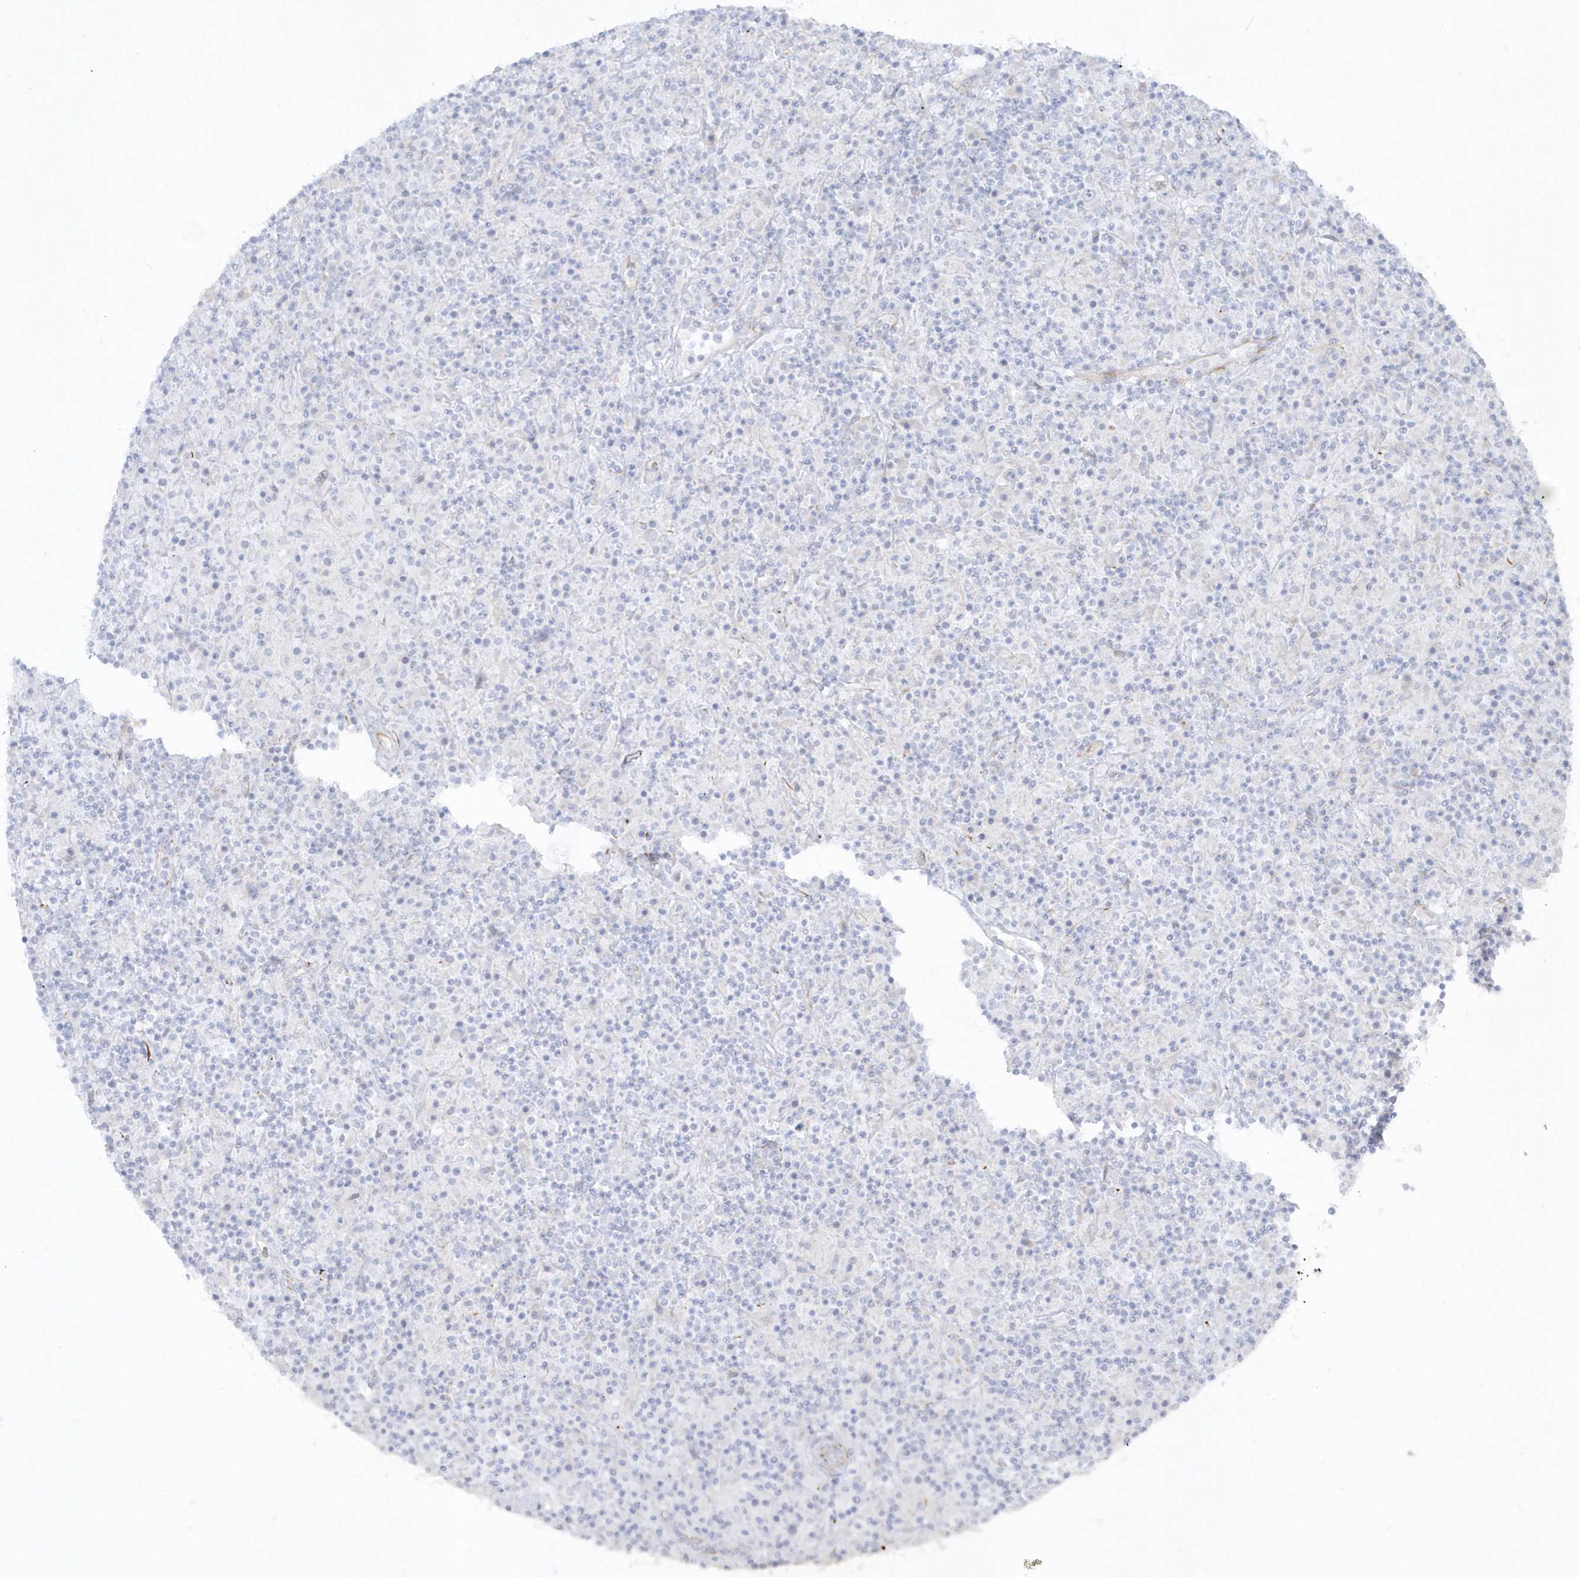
{"staining": {"intensity": "negative", "quantity": "none", "location": "none"}, "tissue": "lymphoma", "cell_type": "Tumor cells", "image_type": "cancer", "snomed": [{"axis": "morphology", "description": "Hodgkin's disease, NOS"}, {"axis": "topography", "description": "Lymph node"}], "caption": "A micrograph of human lymphoma is negative for staining in tumor cells.", "gene": "PPIL6", "patient": {"sex": "male", "age": 70}}